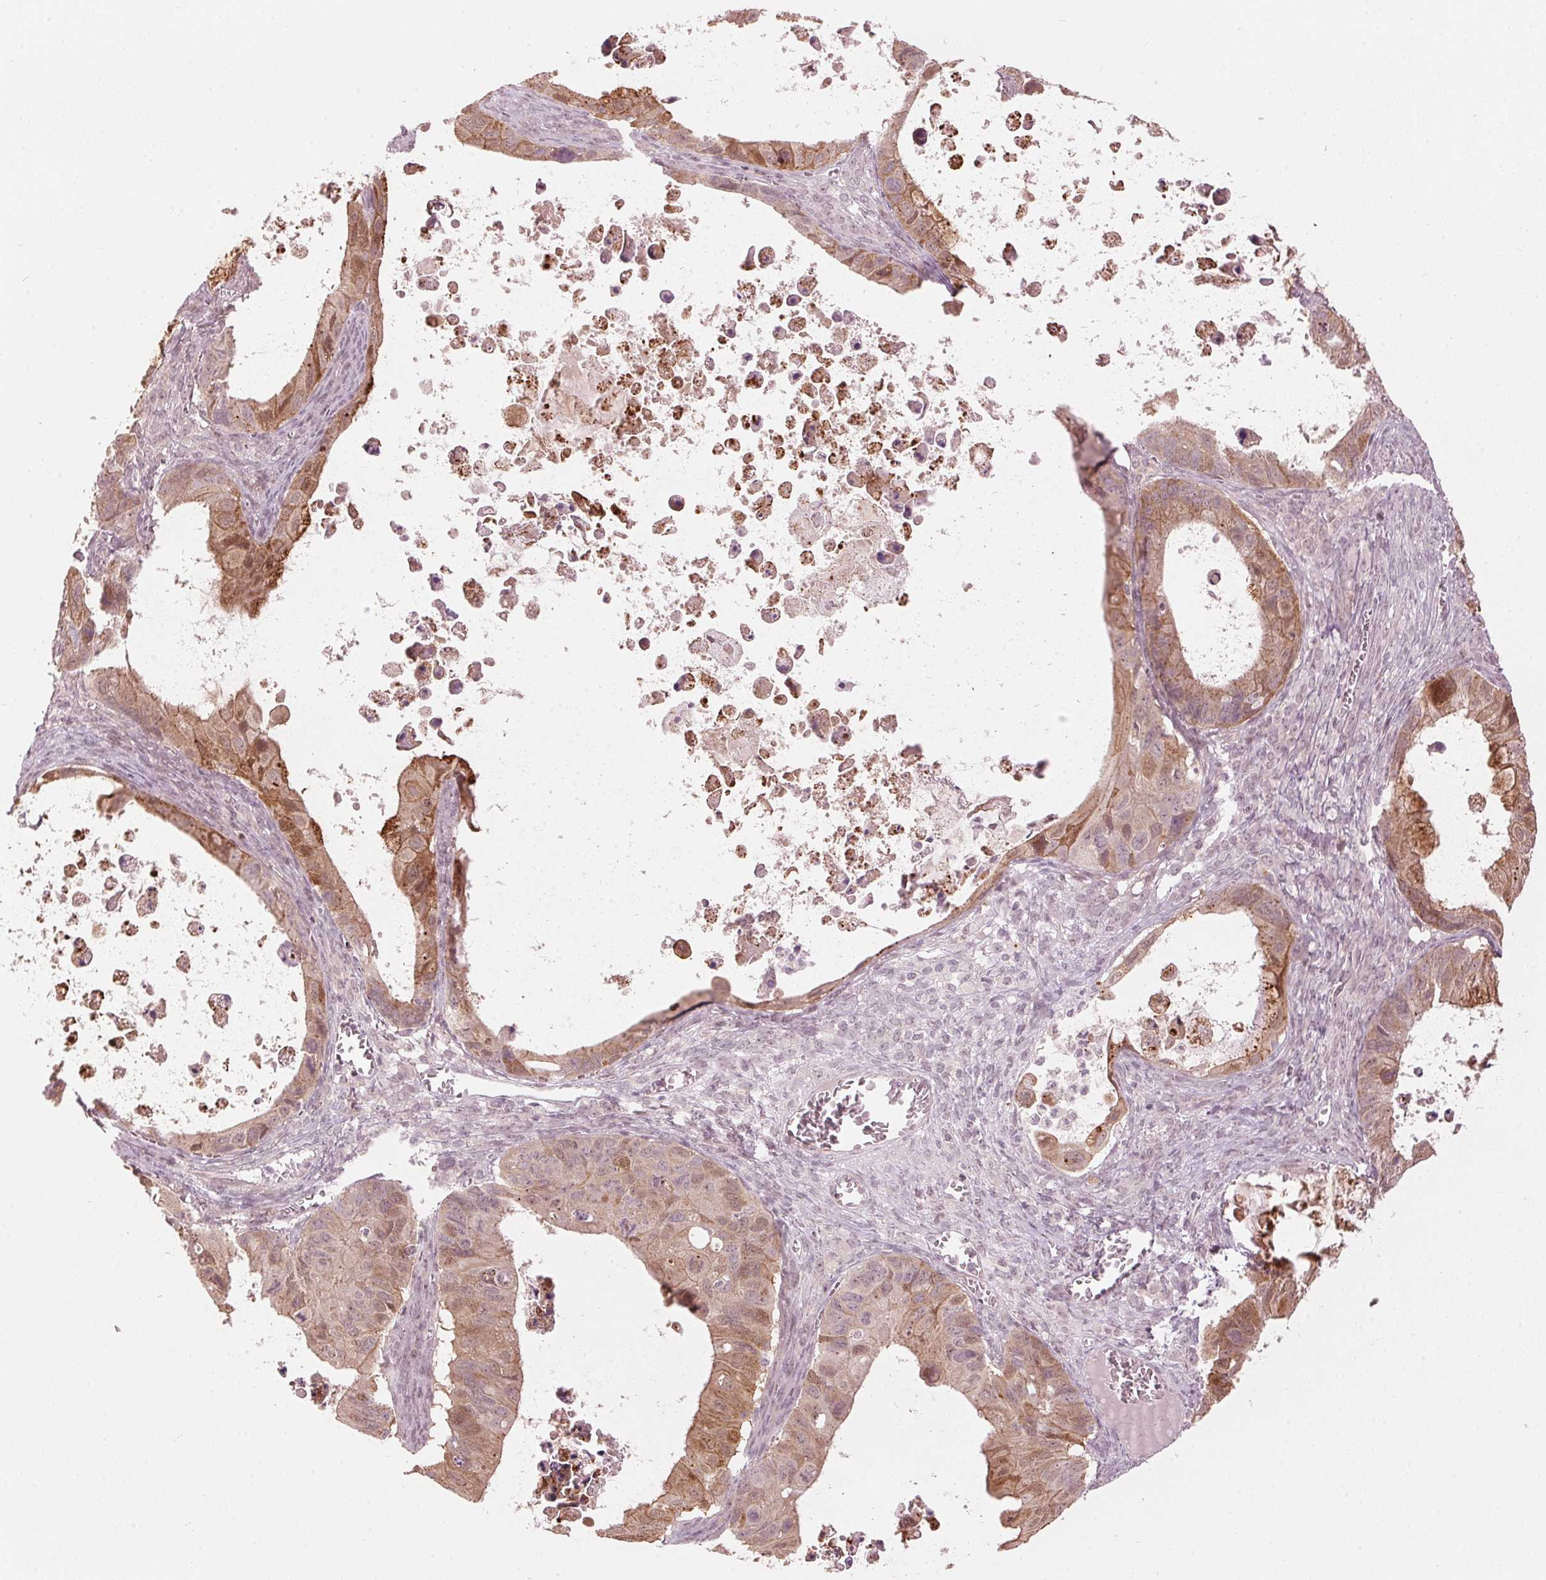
{"staining": {"intensity": "moderate", "quantity": ">75%", "location": "cytoplasmic/membranous"}, "tissue": "ovarian cancer", "cell_type": "Tumor cells", "image_type": "cancer", "snomed": [{"axis": "morphology", "description": "Cystadenocarcinoma, mucinous, NOS"}, {"axis": "topography", "description": "Ovary"}], "caption": "Mucinous cystadenocarcinoma (ovarian) stained with a protein marker displays moderate staining in tumor cells.", "gene": "TMED6", "patient": {"sex": "female", "age": 64}}